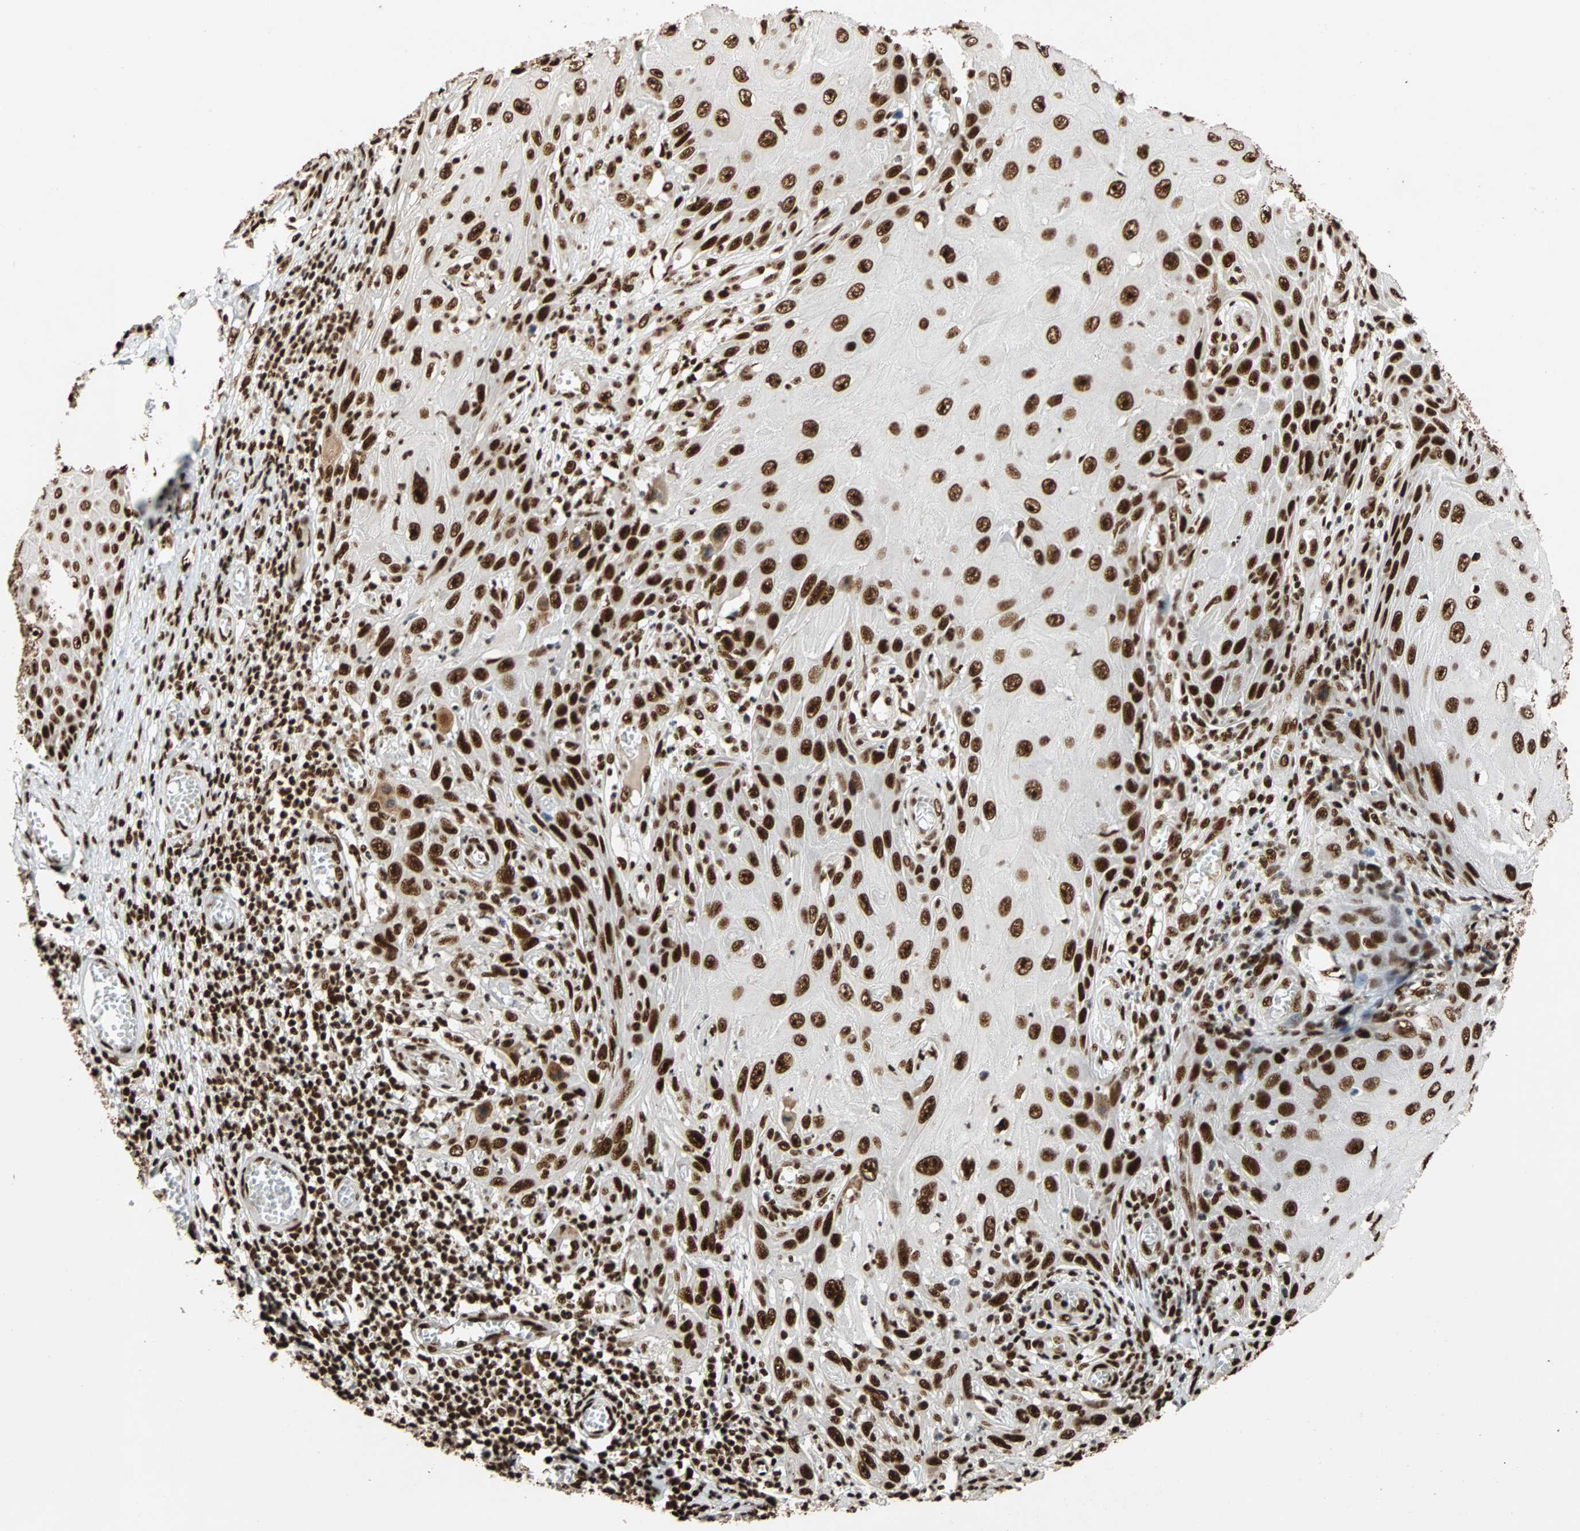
{"staining": {"intensity": "strong", "quantity": ">75%", "location": "nuclear"}, "tissue": "skin cancer", "cell_type": "Tumor cells", "image_type": "cancer", "snomed": [{"axis": "morphology", "description": "Squamous cell carcinoma, NOS"}, {"axis": "topography", "description": "Skin"}], "caption": "Protein staining reveals strong nuclear positivity in about >75% of tumor cells in squamous cell carcinoma (skin).", "gene": "ILF2", "patient": {"sex": "female", "age": 73}}